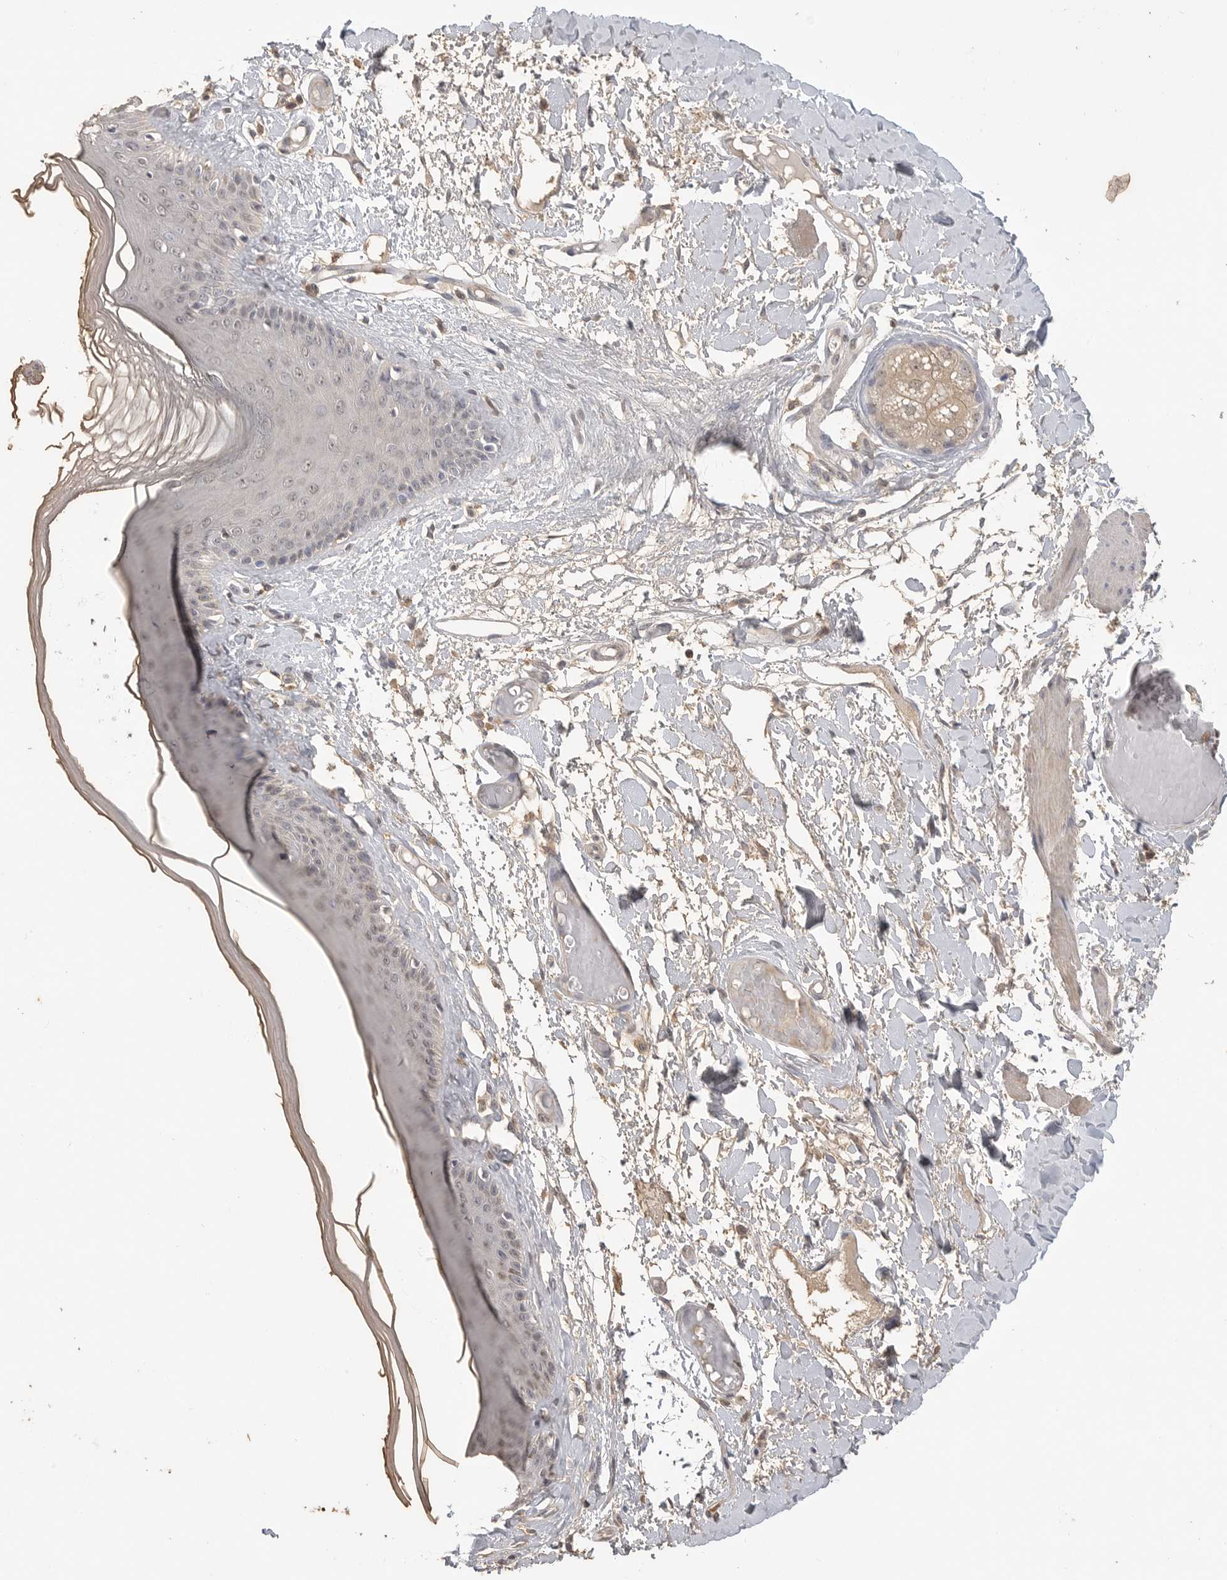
{"staining": {"intensity": "moderate", "quantity": "<25%", "location": "cytoplasmic/membranous"}, "tissue": "skin", "cell_type": "Epidermal cells", "image_type": "normal", "snomed": [{"axis": "morphology", "description": "Normal tissue, NOS"}, {"axis": "topography", "description": "Vulva"}], "caption": "Immunohistochemical staining of benign human skin exhibits low levels of moderate cytoplasmic/membranous expression in approximately <25% of epidermal cells.", "gene": "MAP2K1", "patient": {"sex": "female", "age": 73}}